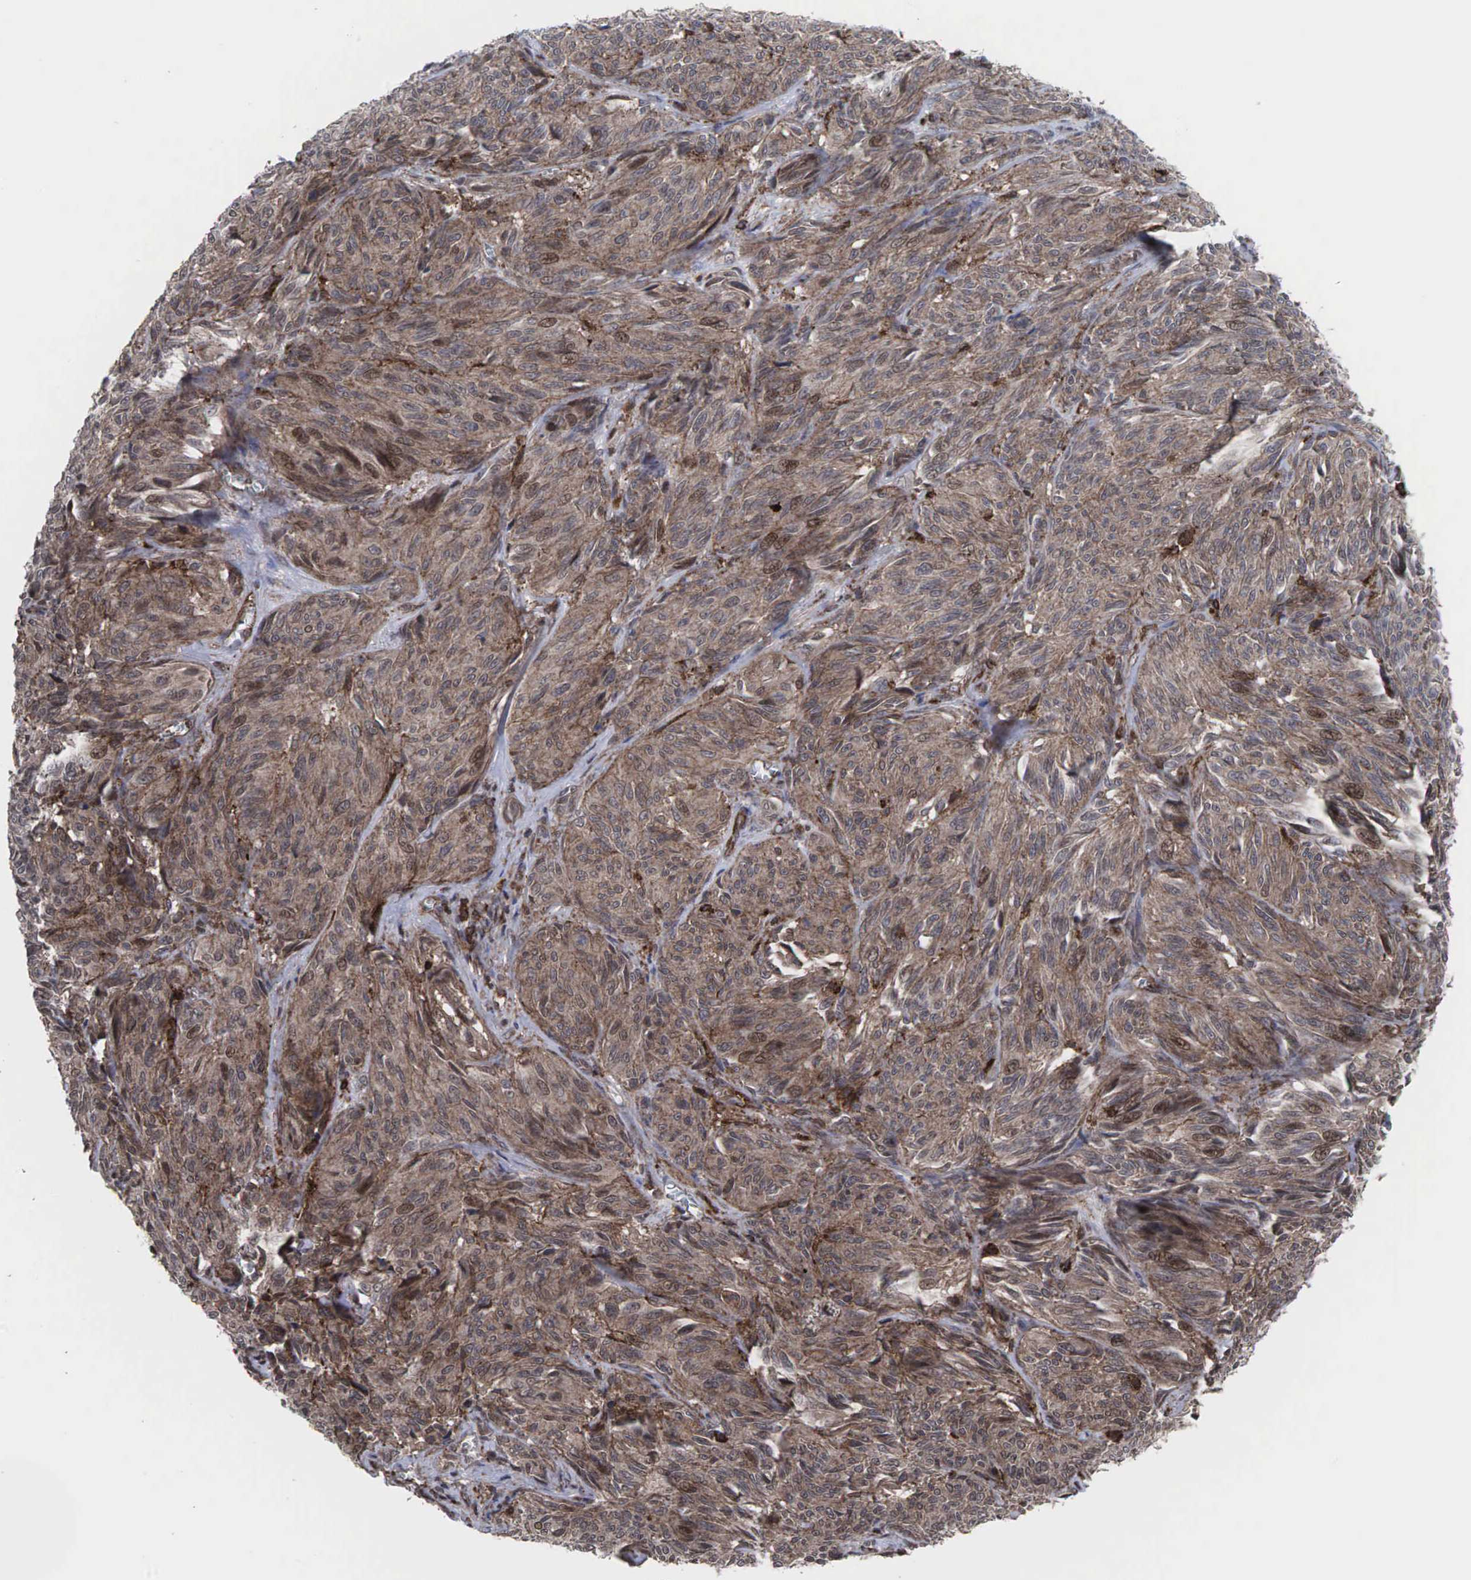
{"staining": {"intensity": "moderate", "quantity": ">75%", "location": "cytoplasmic/membranous"}, "tissue": "melanoma", "cell_type": "Tumor cells", "image_type": "cancer", "snomed": [{"axis": "morphology", "description": "Malignant melanoma, NOS"}, {"axis": "topography", "description": "Skin"}], "caption": "A brown stain labels moderate cytoplasmic/membranous staining of a protein in human melanoma tumor cells. (brown staining indicates protein expression, while blue staining denotes nuclei).", "gene": "GPRASP1", "patient": {"sex": "male", "age": 54}}